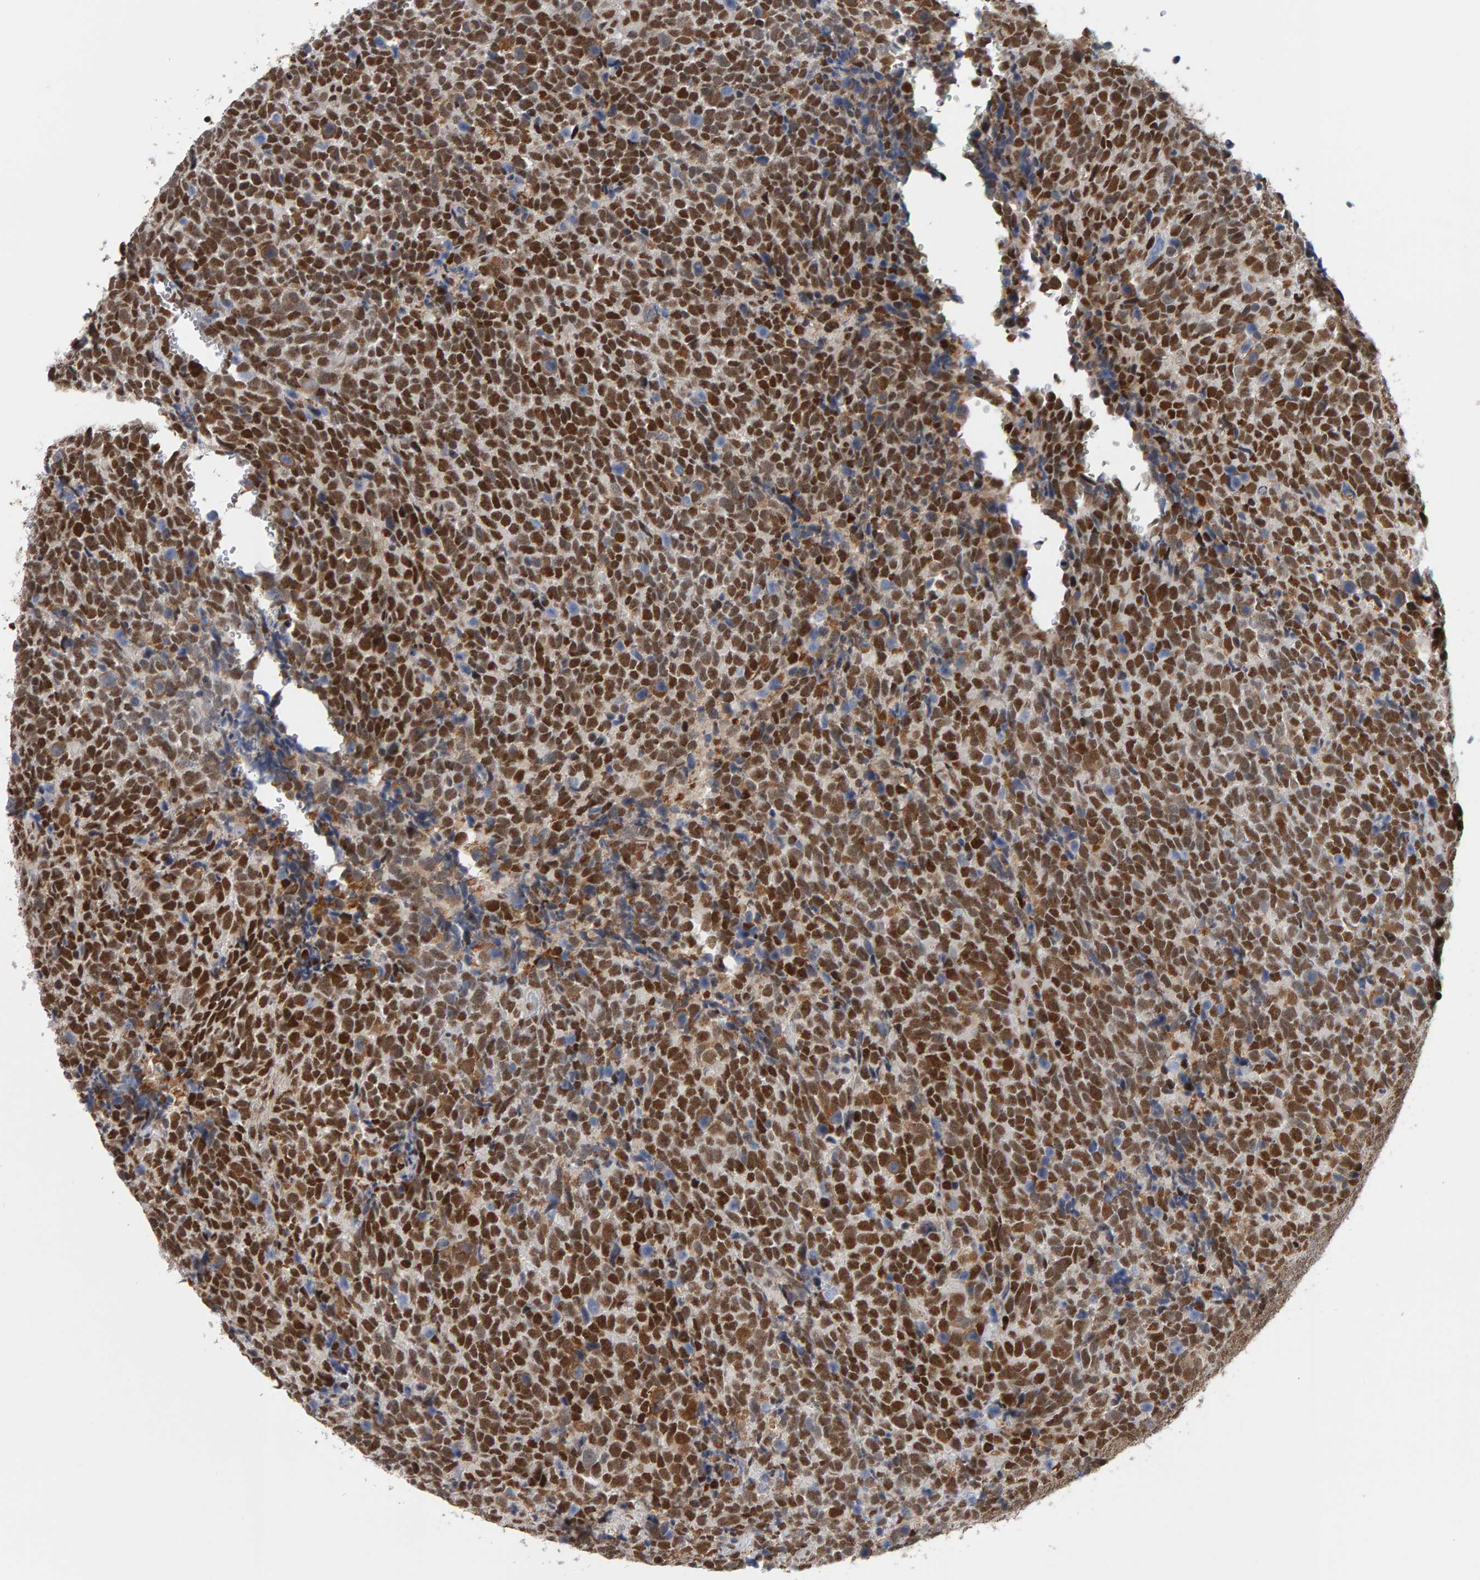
{"staining": {"intensity": "strong", "quantity": ">75%", "location": "nuclear"}, "tissue": "urothelial cancer", "cell_type": "Tumor cells", "image_type": "cancer", "snomed": [{"axis": "morphology", "description": "Urothelial carcinoma, High grade"}, {"axis": "topography", "description": "Urinary bladder"}], "caption": "DAB (3,3'-diaminobenzidine) immunohistochemical staining of human high-grade urothelial carcinoma exhibits strong nuclear protein expression in about >75% of tumor cells.", "gene": "ATF7IP", "patient": {"sex": "female", "age": 82}}